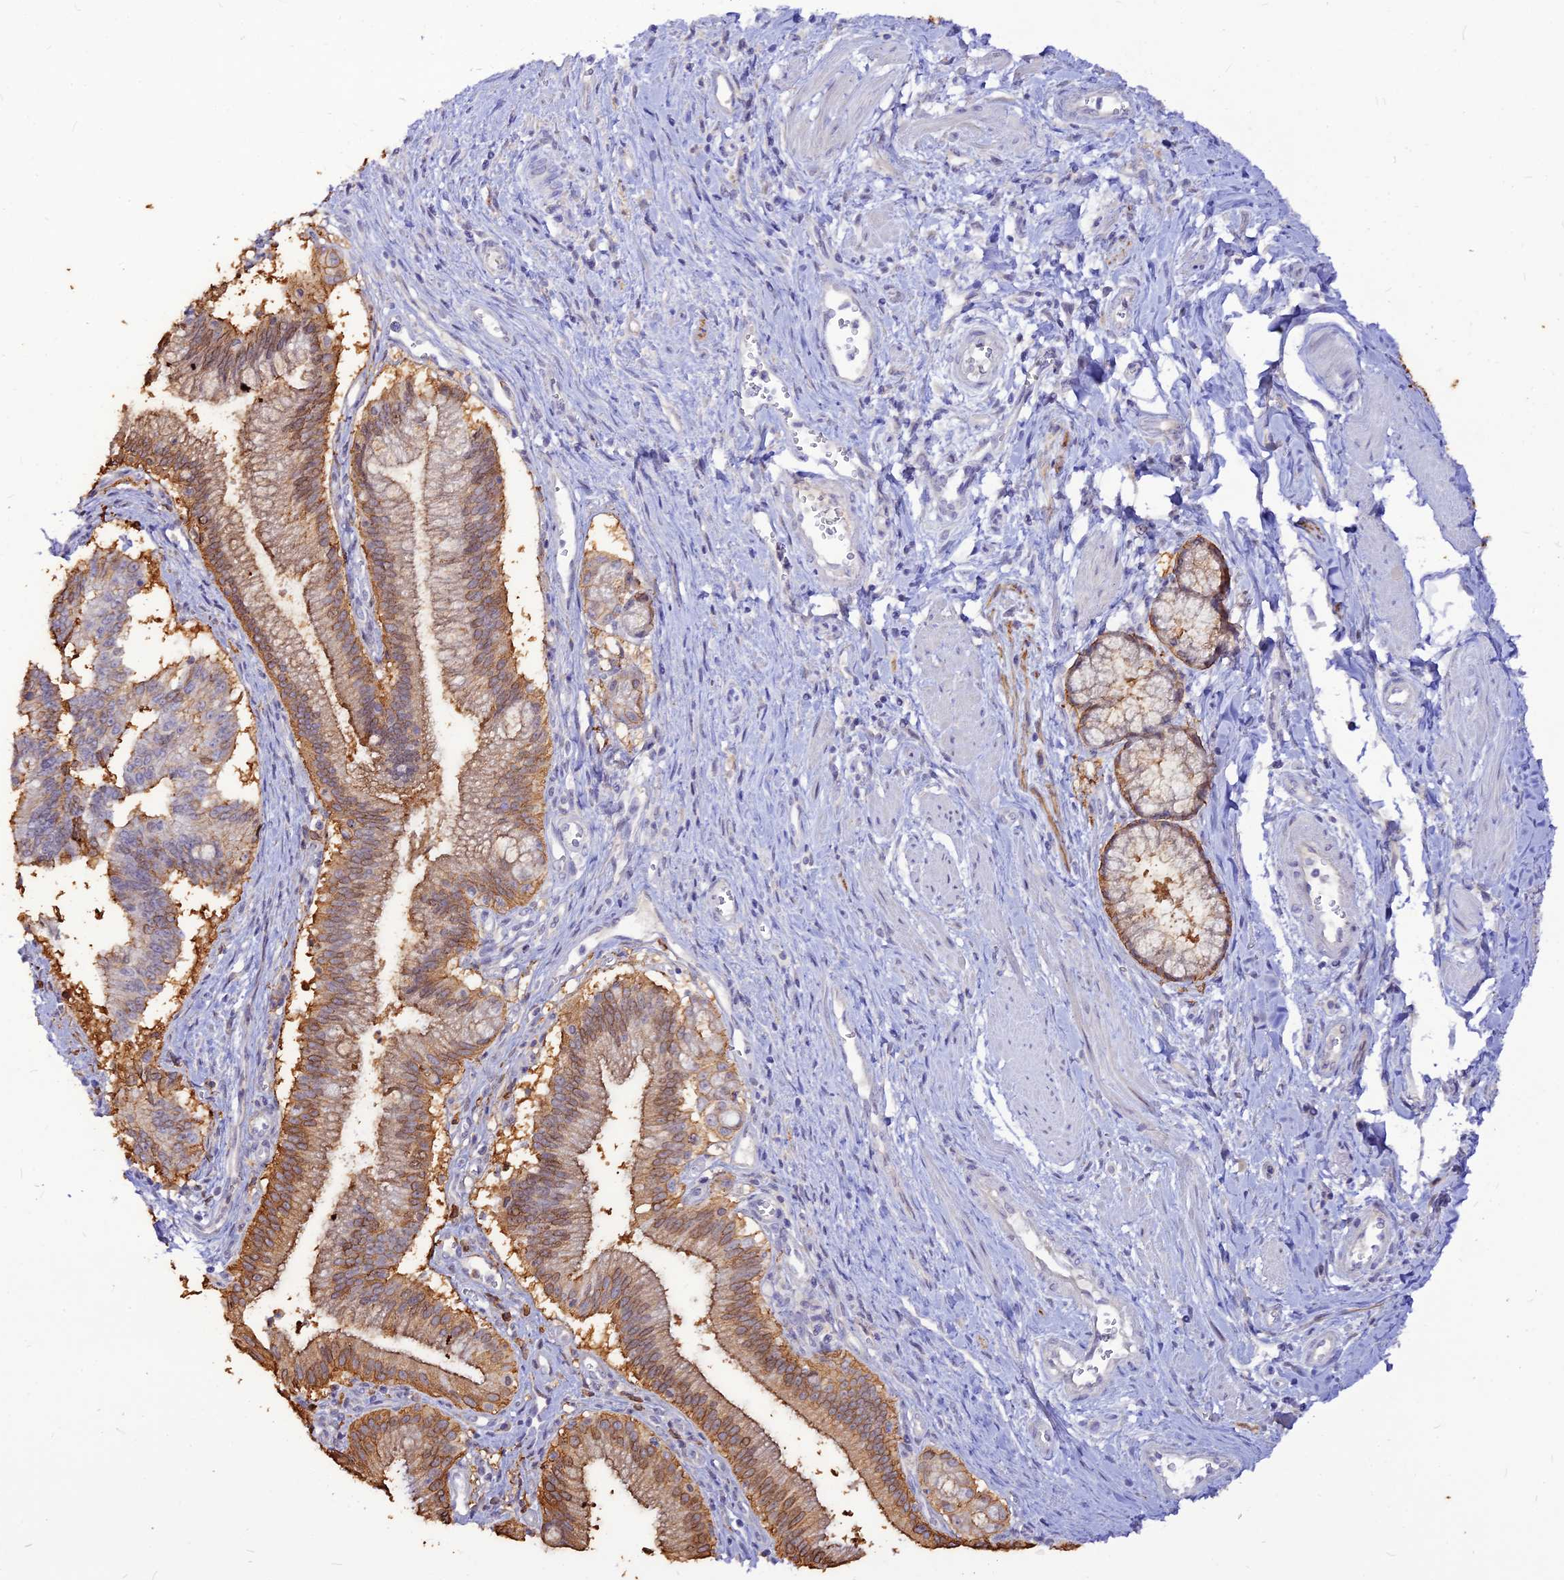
{"staining": {"intensity": "moderate", "quantity": "25%-75%", "location": "cytoplasmic/membranous"}, "tissue": "pancreatic cancer", "cell_type": "Tumor cells", "image_type": "cancer", "snomed": [{"axis": "morphology", "description": "Adenocarcinoma, NOS"}, {"axis": "topography", "description": "Pancreas"}], "caption": "There is medium levels of moderate cytoplasmic/membranous positivity in tumor cells of pancreatic cancer, as demonstrated by immunohistochemical staining (brown color).", "gene": "CZIB", "patient": {"sex": "male", "age": 78}}